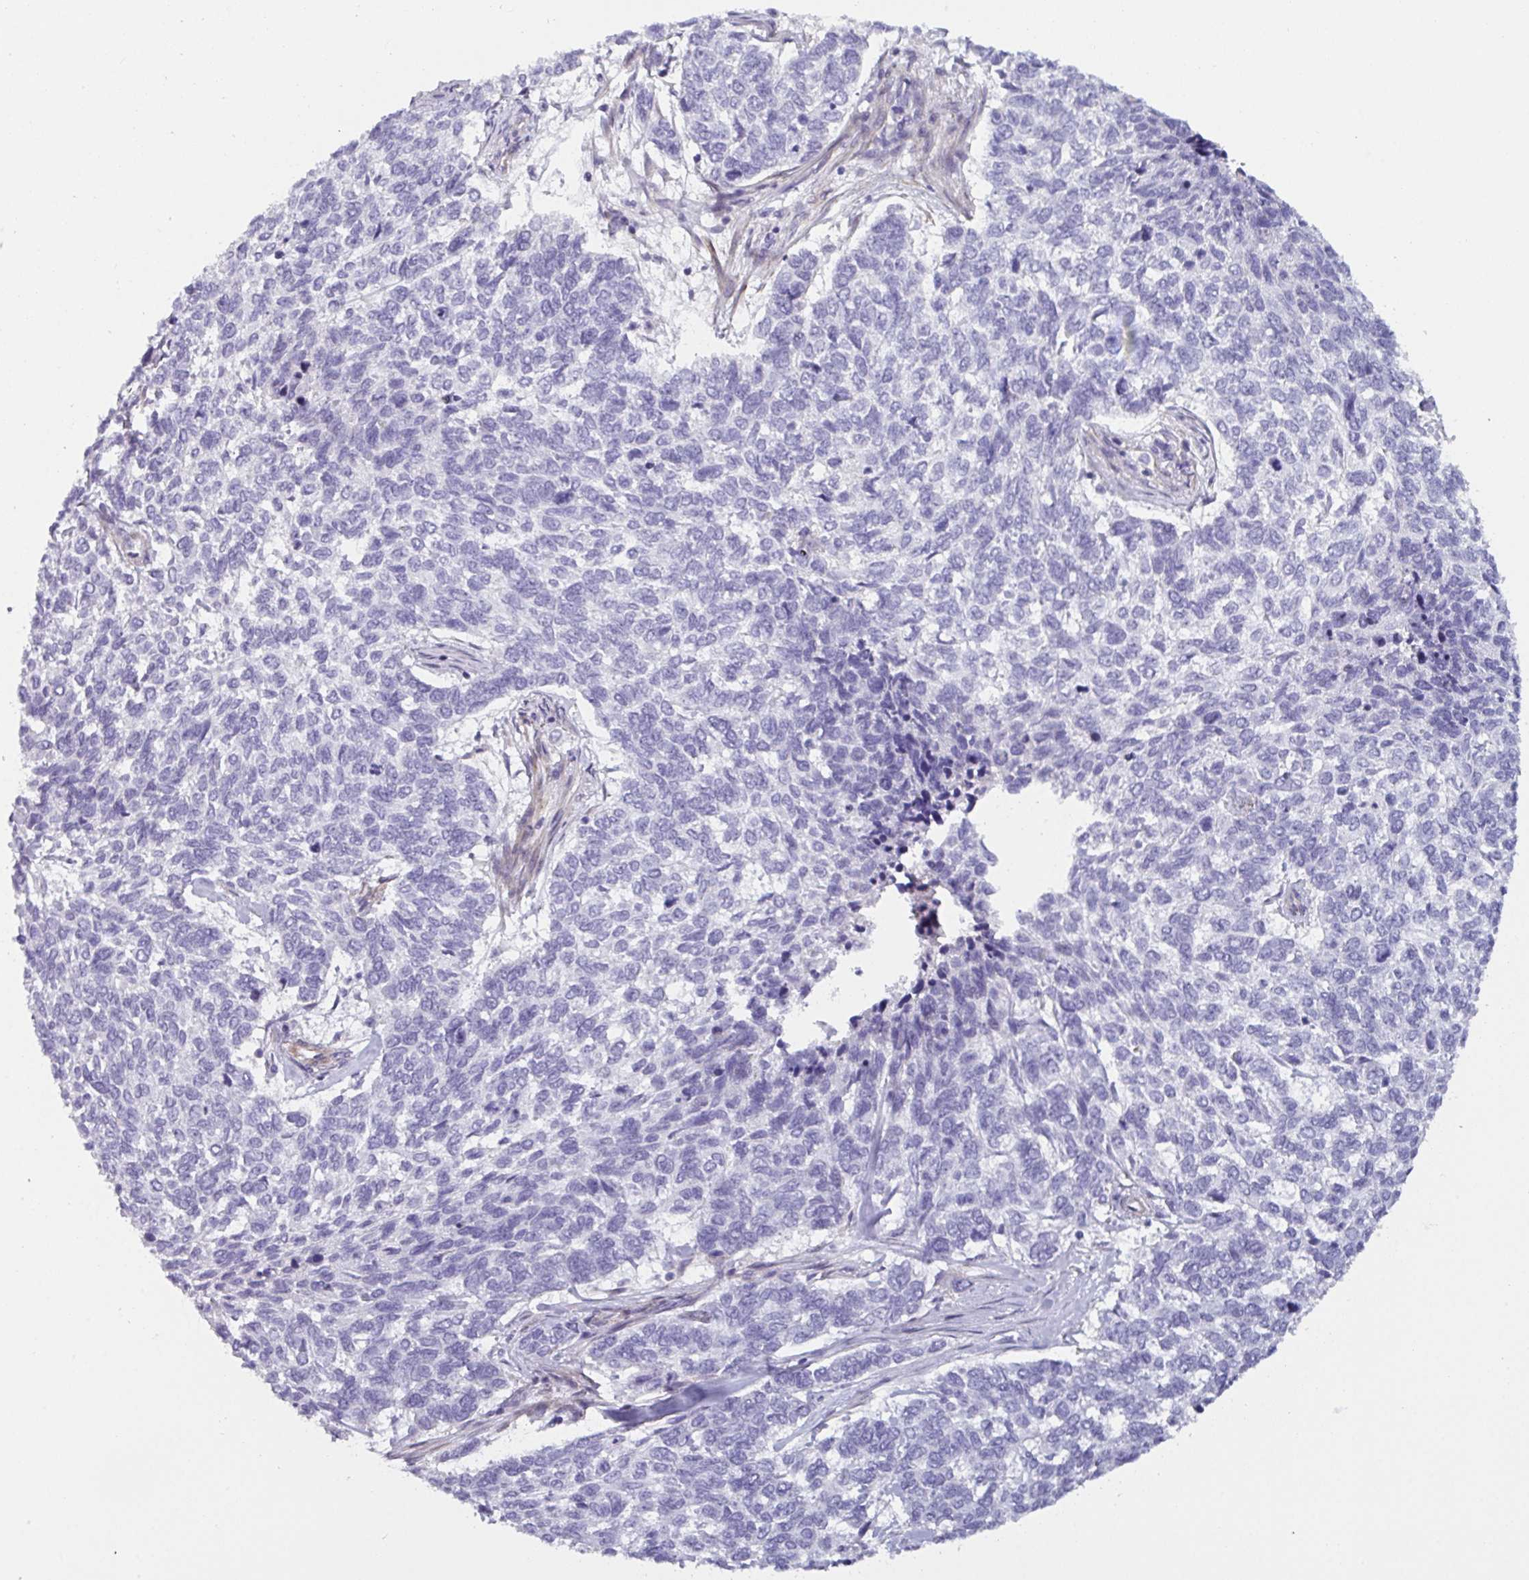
{"staining": {"intensity": "negative", "quantity": "none", "location": "none"}, "tissue": "skin cancer", "cell_type": "Tumor cells", "image_type": "cancer", "snomed": [{"axis": "morphology", "description": "Basal cell carcinoma"}, {"axis": "topography", "description": "Skin"}], "caption": "Tumor cells are negative for protein expression in human skin basal cell carcinoma.", "gene": "OR5P3", "patient": {"sex": "female", "age": 65}}